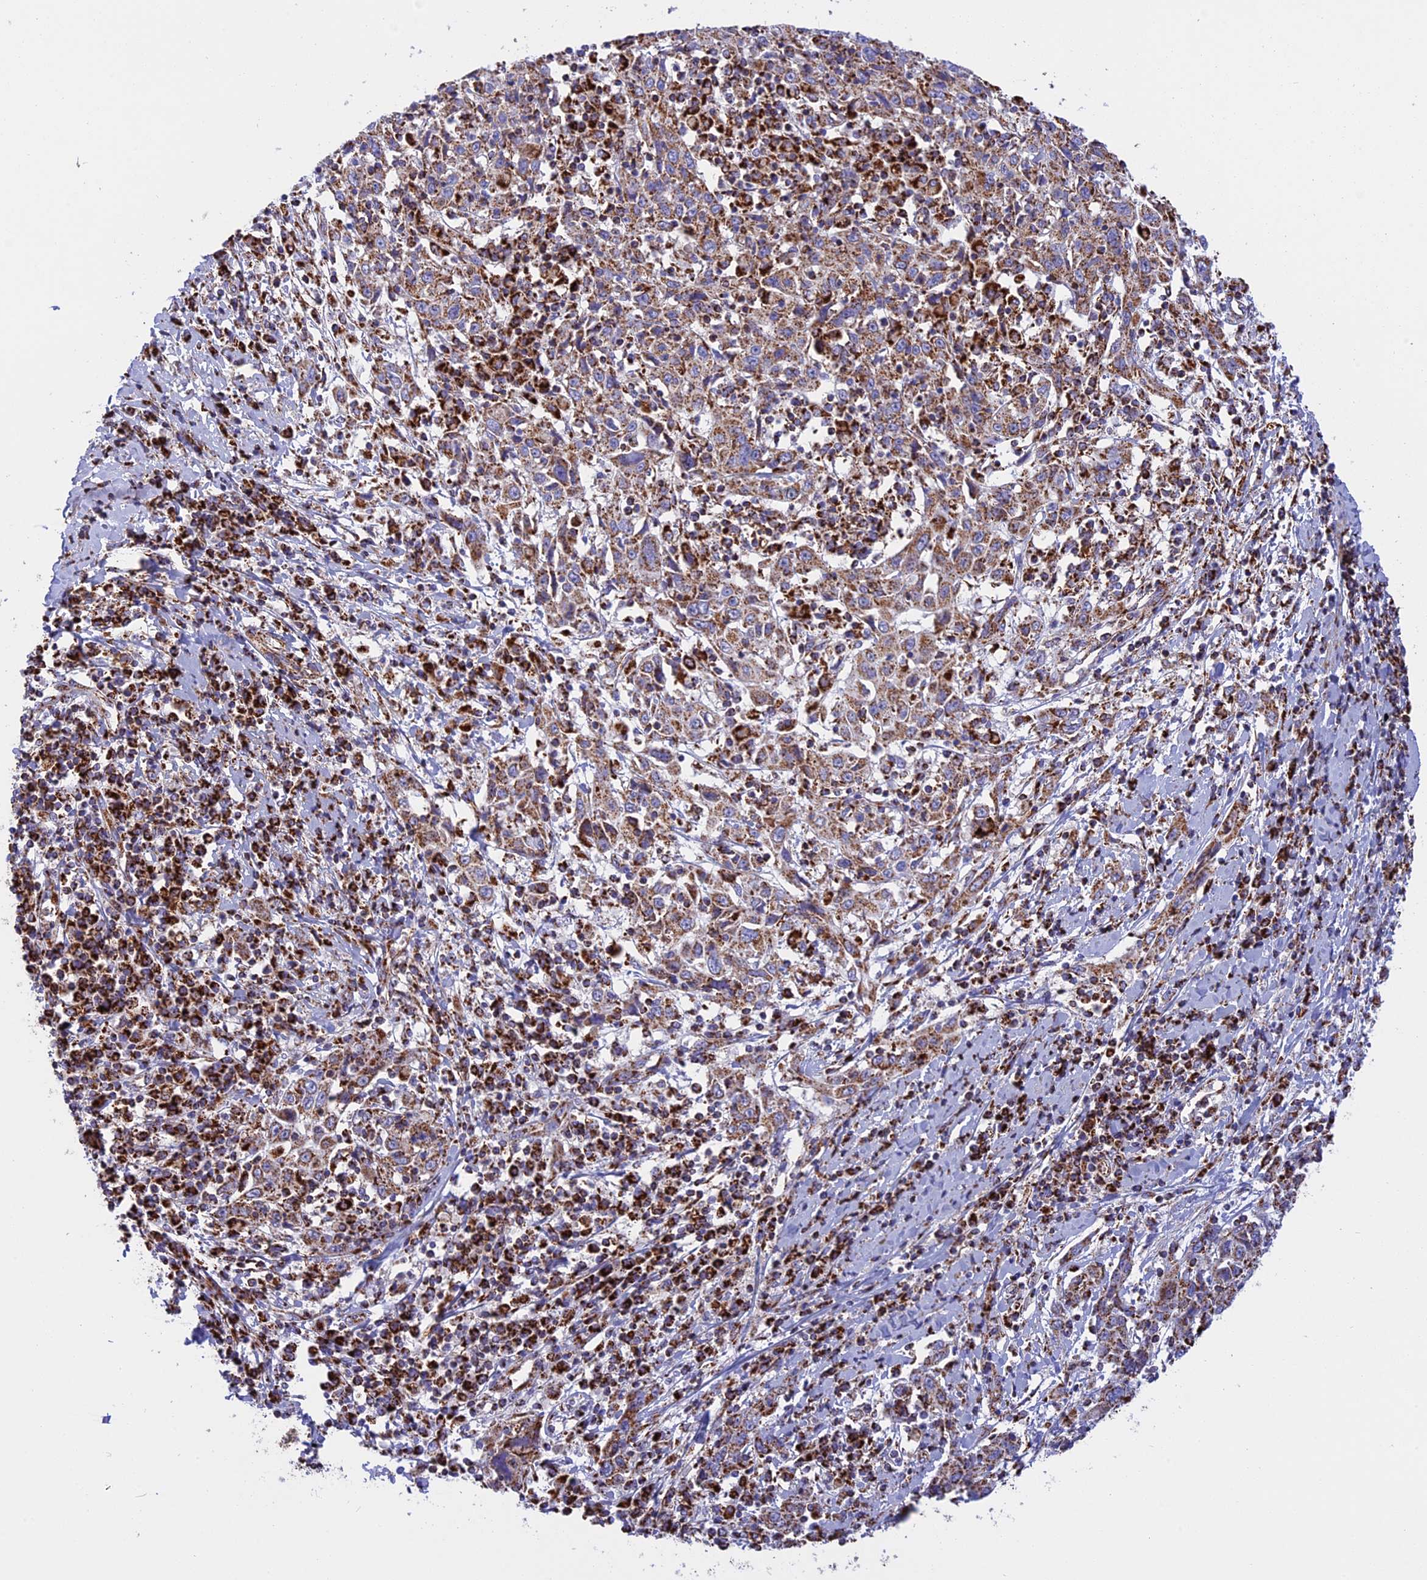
{"staining": {"intensity": "strong", "quantity": ">75%", "location": "cytoplasmic/membranous"}, "tissue": "cervical cancer", "cell_type": "Tumor cells", "image_type": "cancer", "snomed": [{"axis": "morphology", "description": "Squamous cell carcinoma, NOS"}, {"axis": "topography", "description": "Cervix"}], "caption": "Cervical cancer (squamous cell carcinoma) tissue displays strong cytoplasmic/membranous positivity in about >75% of tumor cells", "gene": "UQCRB", "patient": {"sex": "female", "age": 46}}